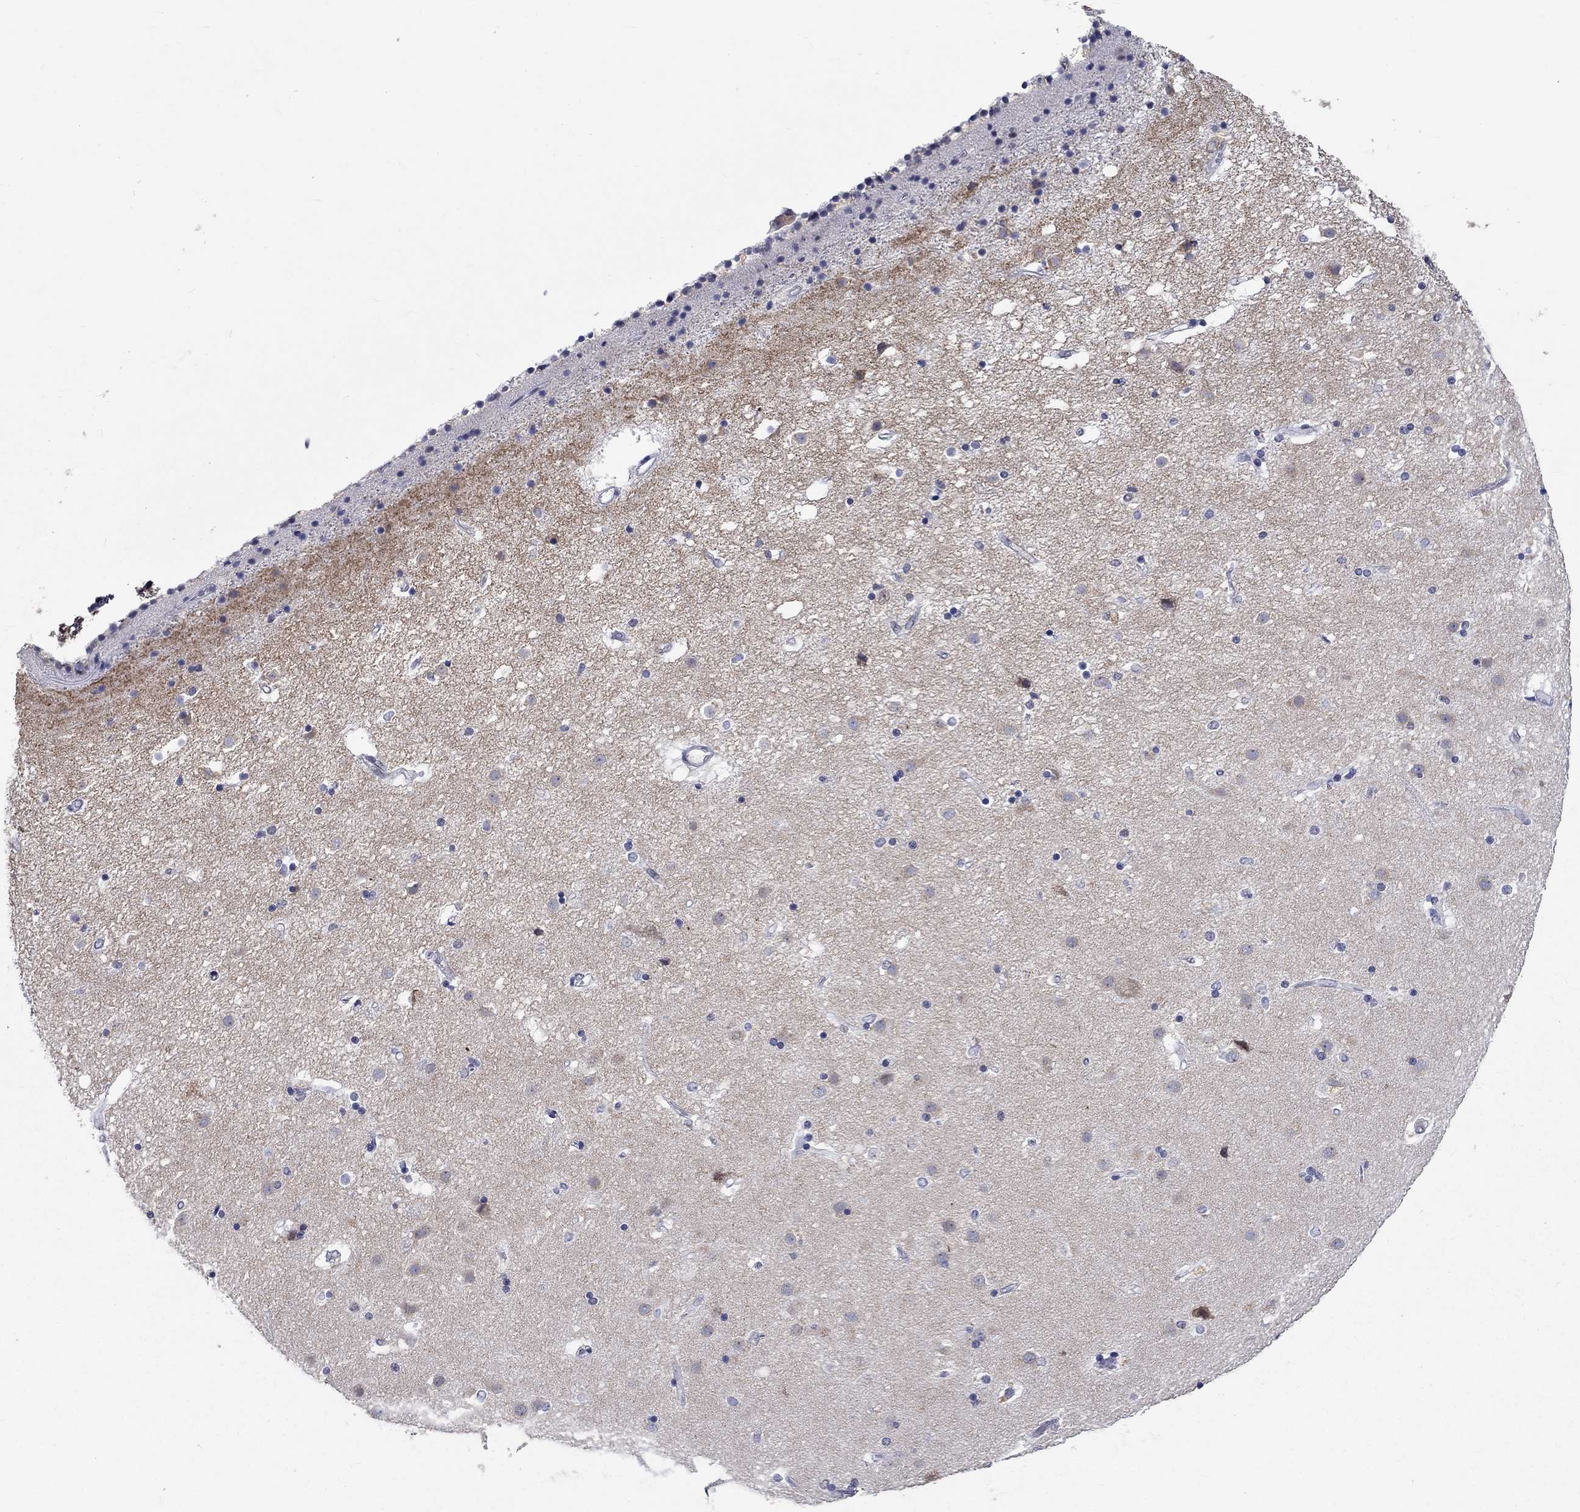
{"staining": {"intensity": "negative", "quantity": "none", "location": "none"}, "tissue": "caudate", "cell_type": "Glial cells", "image_type": "normal", "snomed": [{"axis": "morphology", "description": "Normal tissue, NOS"}, {"axis": "topography", "description": "Lateral ventricle wall"}], "caption": "DAB (3,3'-diaminobenzidine) immunohistochemical staining of unremarkable caudate displays no significant expression in glial cells.", "gene": "GRIN1", "patient": {"sex": "female", "age": 71}}